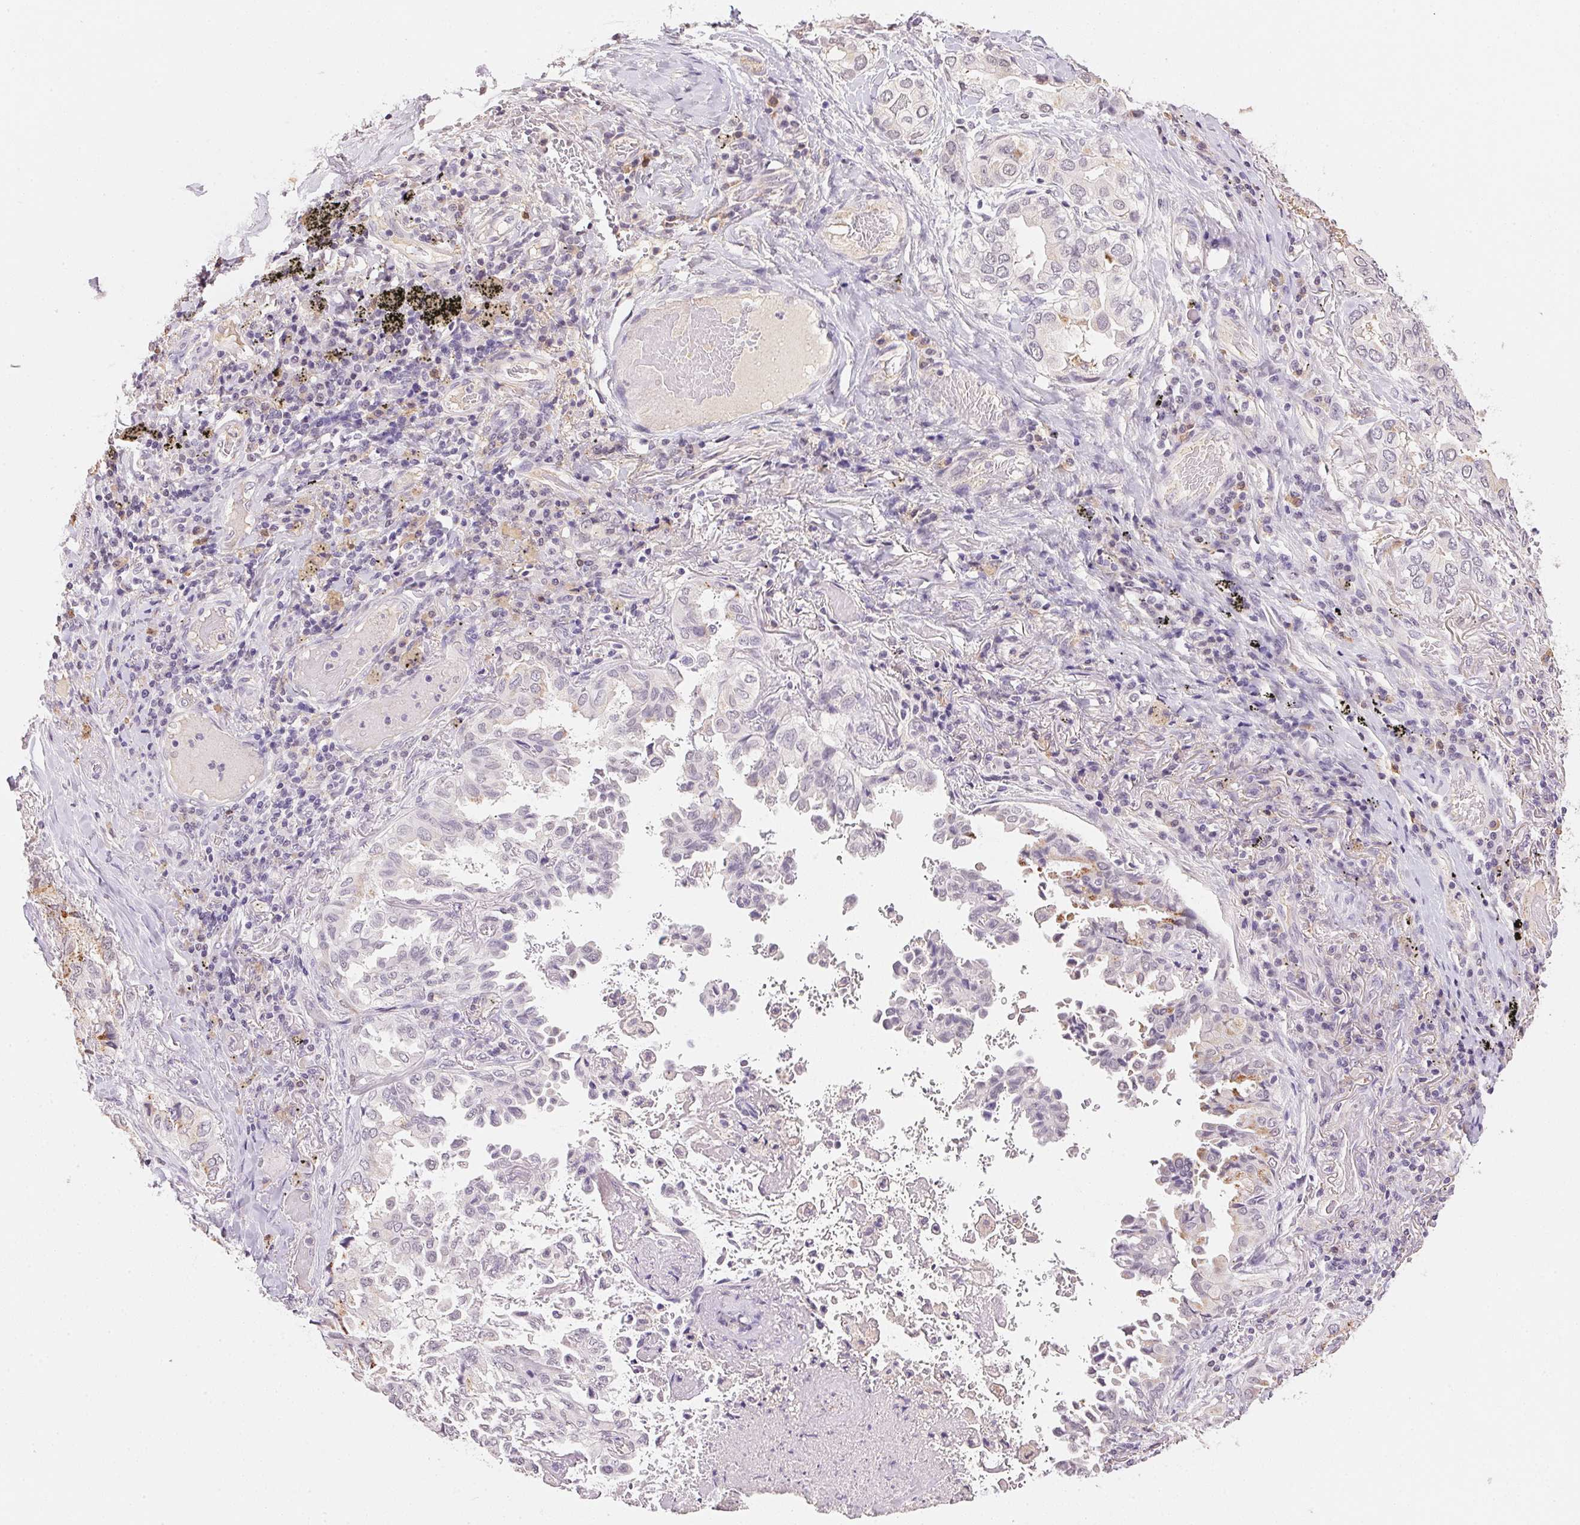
{"staining": {"intensity": "moderate", "quantity": "<25%", "location": "cytoplasmic/membranous"}, "tissue": "lung cancer", "cell_type": "Tumor cells", "image_type": "cancer", "snomed": [{"axis": "morphology", "description": "Aneuploidy"}, {"axis": "morphology", "description": "Adenocarcinoma, NOS"}, {"axis": "morphology", "description": "Adenocarcinoma, metastatic, NOS"}, {"axis": "topography", "description": "Lymph node"}, {"axis": "topography", "description": "Lung"}], "caption": "Protein staining reveals moderate cytoplasmic/membranous expression in approximately <25% of tumor cells in adenocarcinoma (lung). (brown staining indicates protein expression, while blue staining denotes nuclei).", "gene": "FNDC4", "patient": {"sex": "female", "age": 48}}